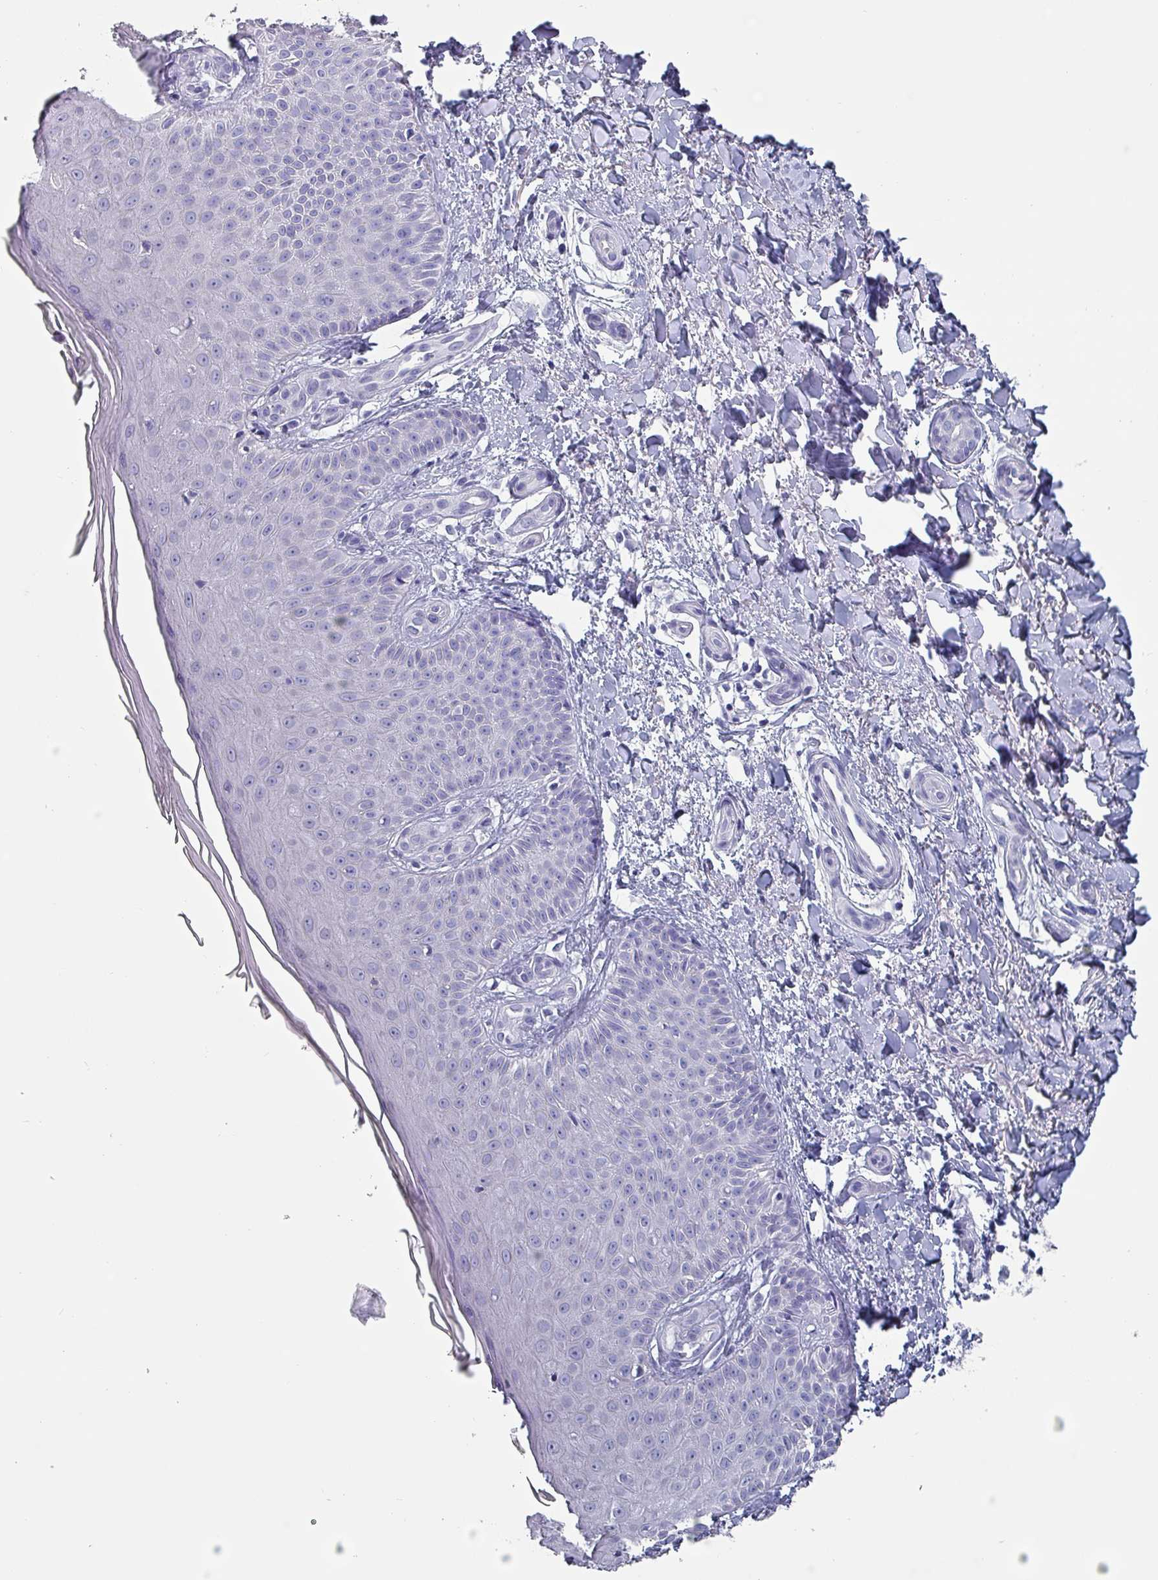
{"staining": {"intensity": "negative", "quantity": "none", "location": "none"}, "tissue": "skin", "cell_type": "Fibroblasts", "image_type": "normal", "snomed": [{"axis": "morphology", "description": "Normal tissue, NOS"}, {"axis": "topography", "description": "Skin"}], "caption": "IHC photomicrograph of unremarkable skin stained for a protein (brown), which exhibits no staining in fibroblasts.", "gene": "INS", "patient": {"sex": "male", "age": 81}}